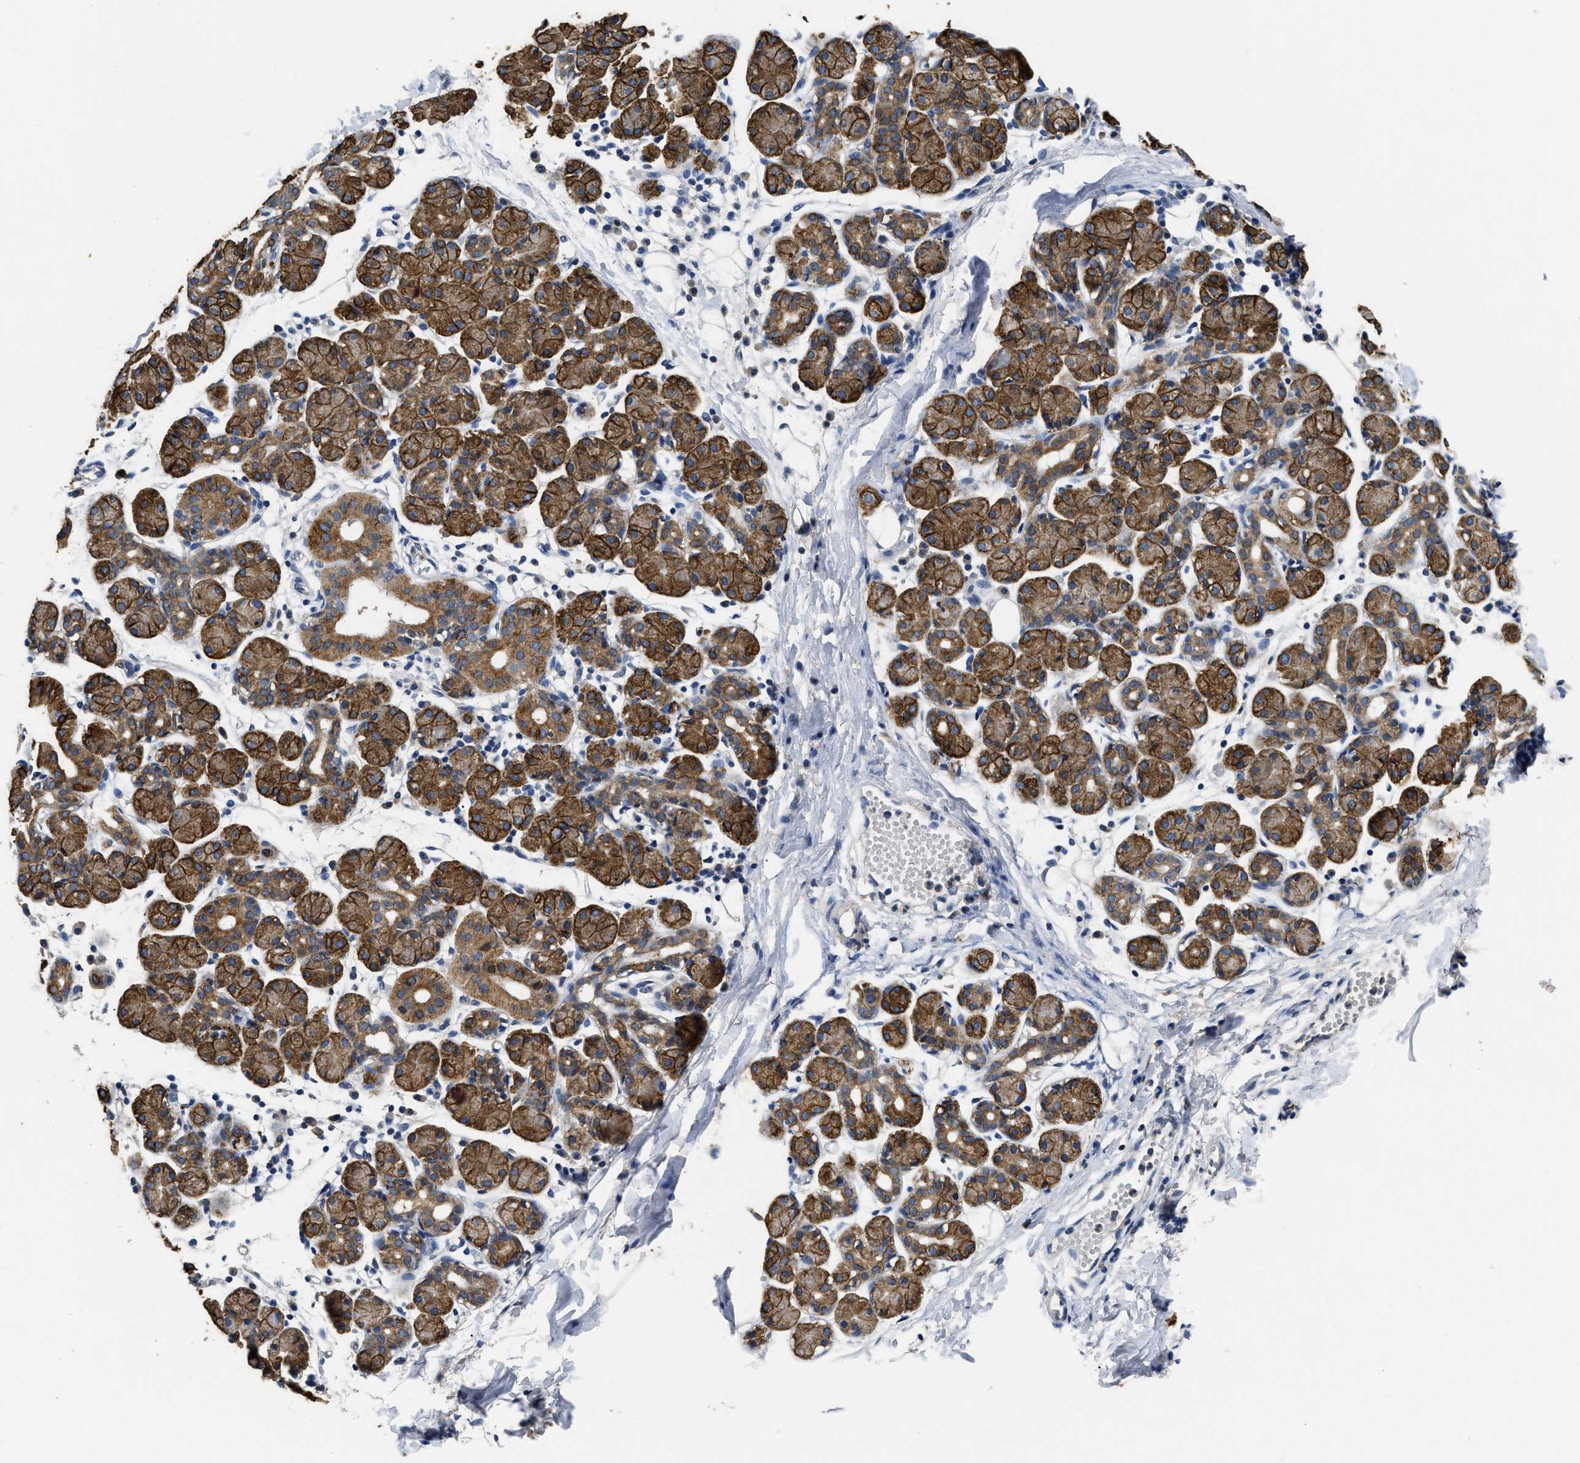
{"staining": {"intensity": "moderate", "quantity": ">75%", "location": "cytoplasmic/membranous"}, "tissue": "salivary gland", "cell_type": "Glandular cells", "image_type": "normal", "snomed": [{"axis": "morphology", "description": "Normal tissue, NOS"}, {"axis": "morphology", "description": "Inflammation, NOS"}, {"axis": "topography", "description": "Lymph node"}, {"axis": "topography", "description": "Salivary gland"}], "caption": "Protein expression analysis of benign salivary gland shows moderate cytoplasmic/membranous positivity in about >75% of glandular cells.", "gene": "CTNNA1", "patient": {"sex": "male", "age": 3}}